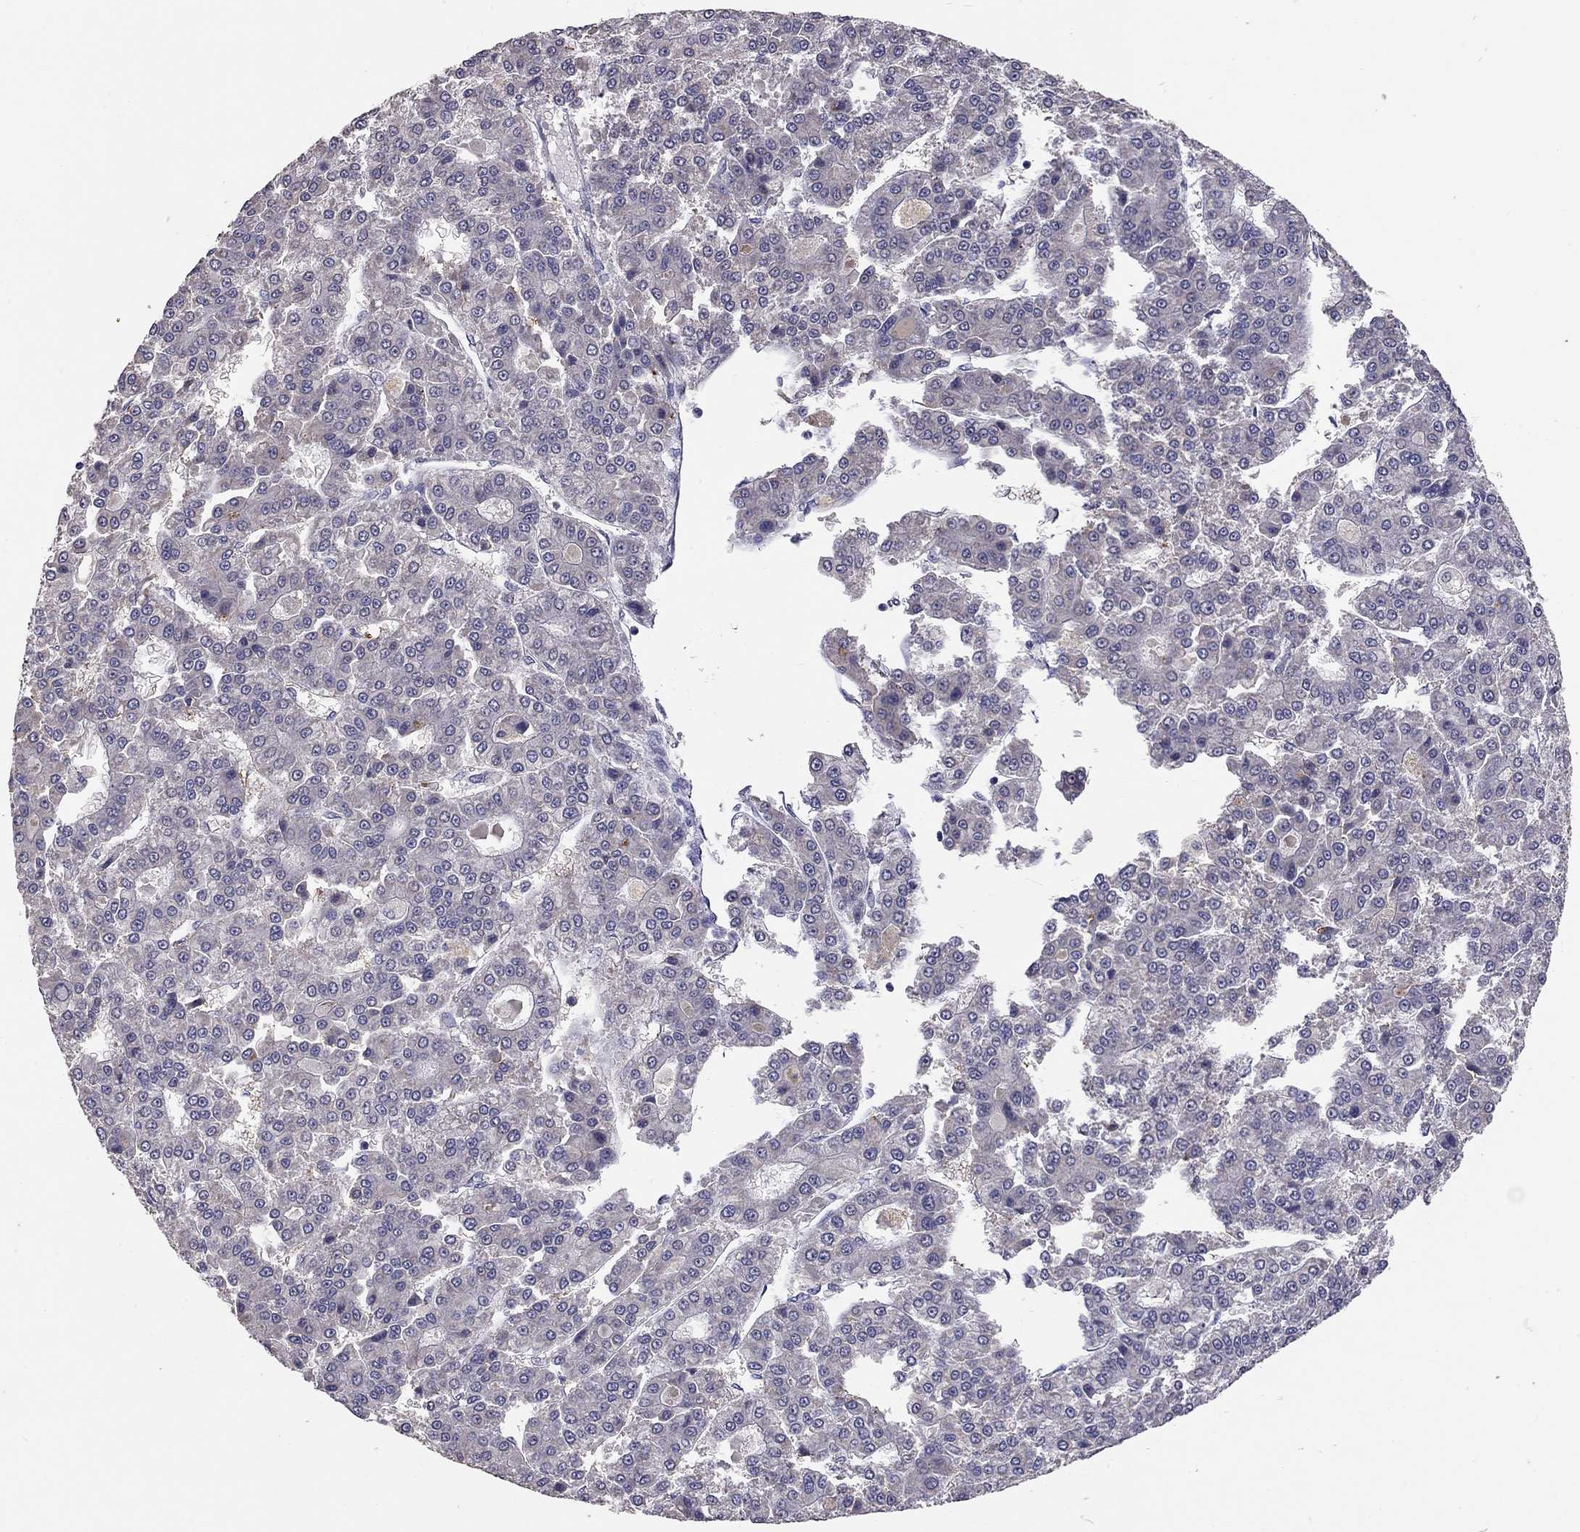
{"staining": {"intensity": "negative", "quantity": "none", "location": "none"}, "tissue": "liver cancer", "cell_type": "Tumor cells", "image_type": "cancer", "snomed": [{"axis": "morphology", "description": "Carcinoma, Hepatocellular, NOS"}, {"axis": "topography", "description": "Liver"}], "caption": "Immunohistochemistry image of neoplastic tissue: human liver cancer (hepatocellular carcinoma) stained with DAB demonstrates no significant protein expression in tumor cells. (Immunohistochemistry (ihc), brightfield microscopy, high magnification).", "gene": "SCARB1", "patient": {"sex": "male", "age": 70}}